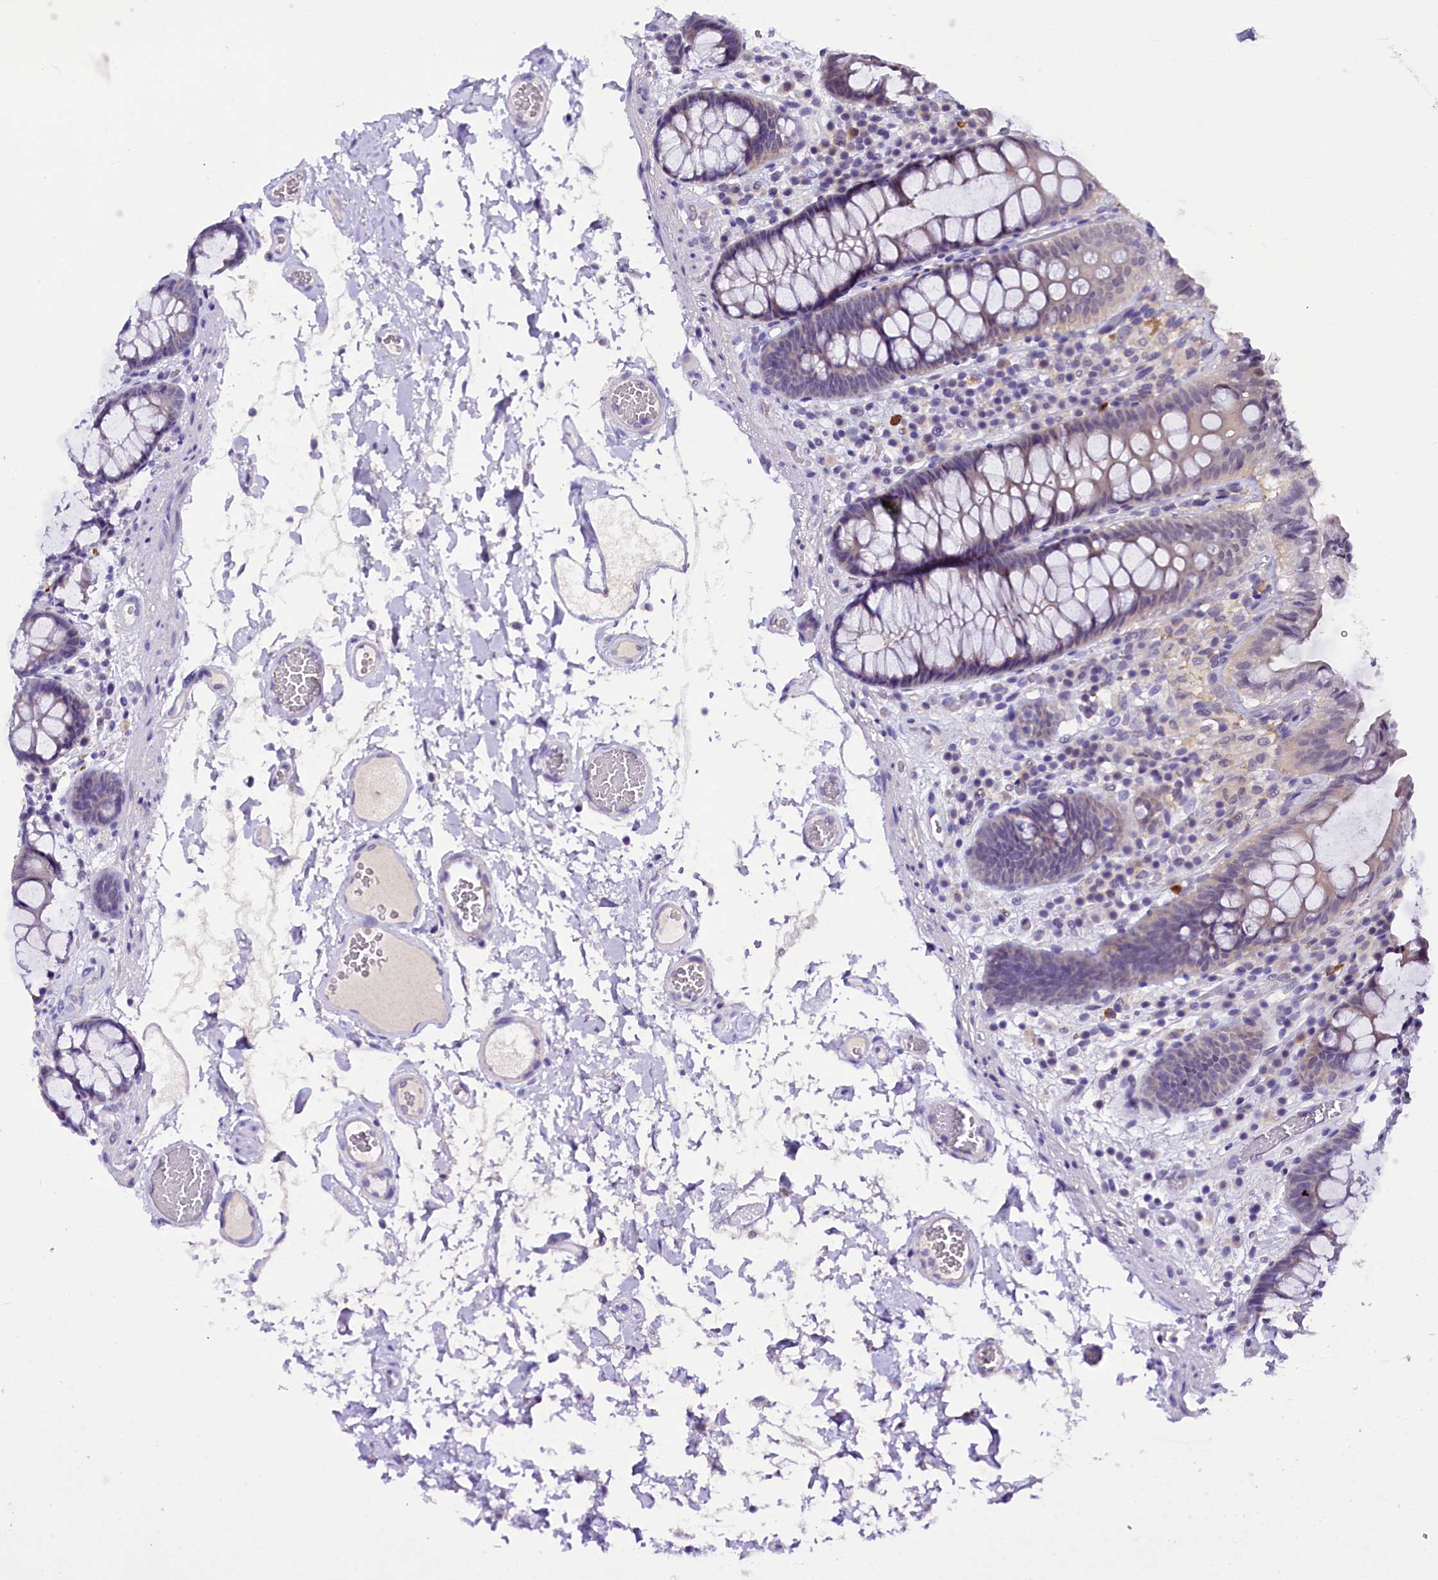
{"staining": {"intensity": "negative", "quantity": "none", "location": "none"}, "tissue": "colon", "cell_type": "Endothelial cells", "image_type": "normal", "snomed": [{"axis": "morphology", "description": "Normal tissue, NOS"}, {"axis": "topography", "description": "Colon"}], "caption": "IHC histopathology image of normal colon: human colon stained with DAB (3,3'-diaminobenzidine) exhibits no significant protein expression in endothelial cells.", "gene": "IQCN", "patient": {"sex": "male", "age": 84}}